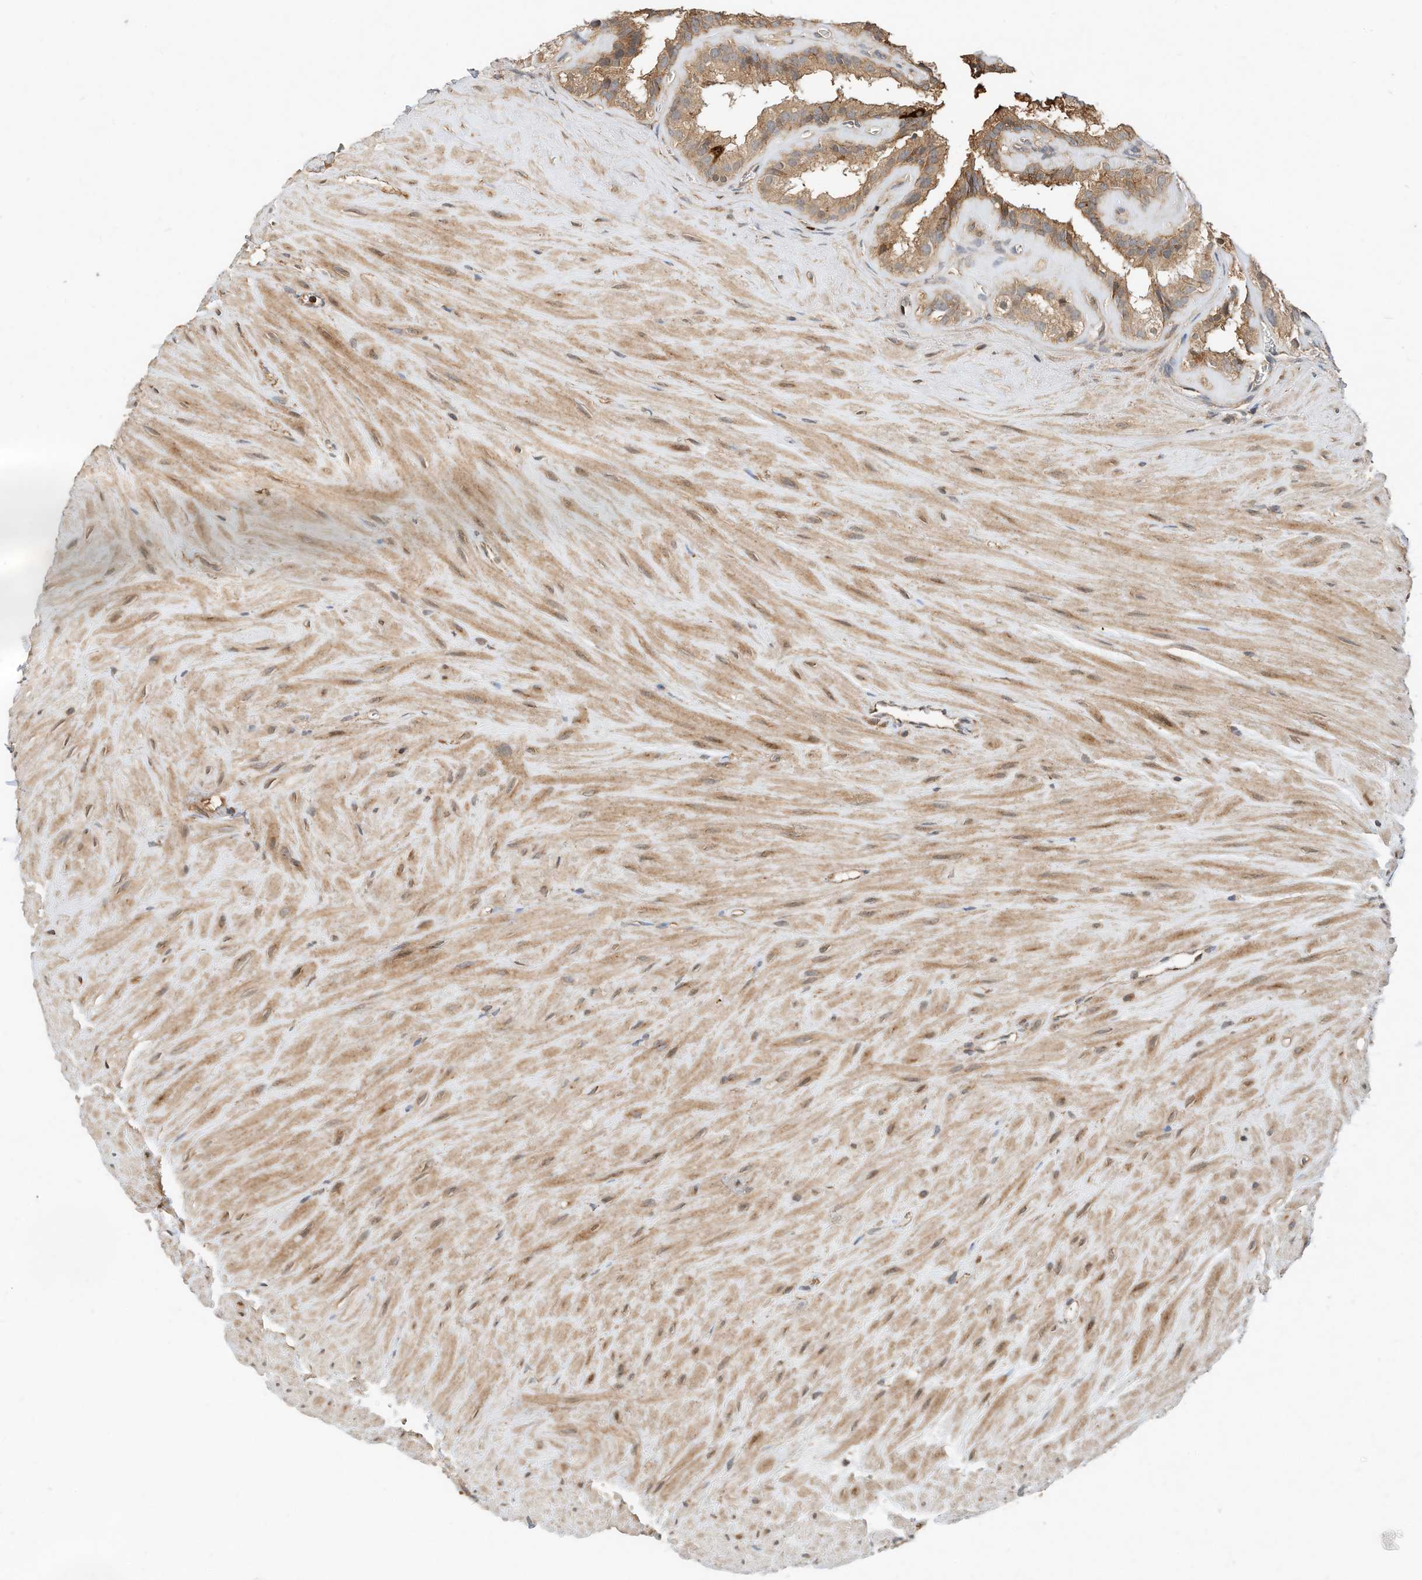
{"staining": {"intensity": "moderate", "quantity": ">75%", "location": "cytoplasmic/membranous"}, "tissue": "seminal vesicle", "cell_type": "Glandular cells", "image_type": "normal", "snomed": [{"axis": "morphology", "description": "Normal tissue, NOS"}, {"axis": "topography", "description": "Prostate"}, {"axis": "topography", "description": "Seminal veicle"}], "caption": "Immunohistochemistry of benign seminal vesicle demonstrates medium levels of moderate cytoplasmic/membranous staining in approximately >75% of glandular cells.", "gene": "CPAMD8", "patient": {"sex": "male", "age": 59}}